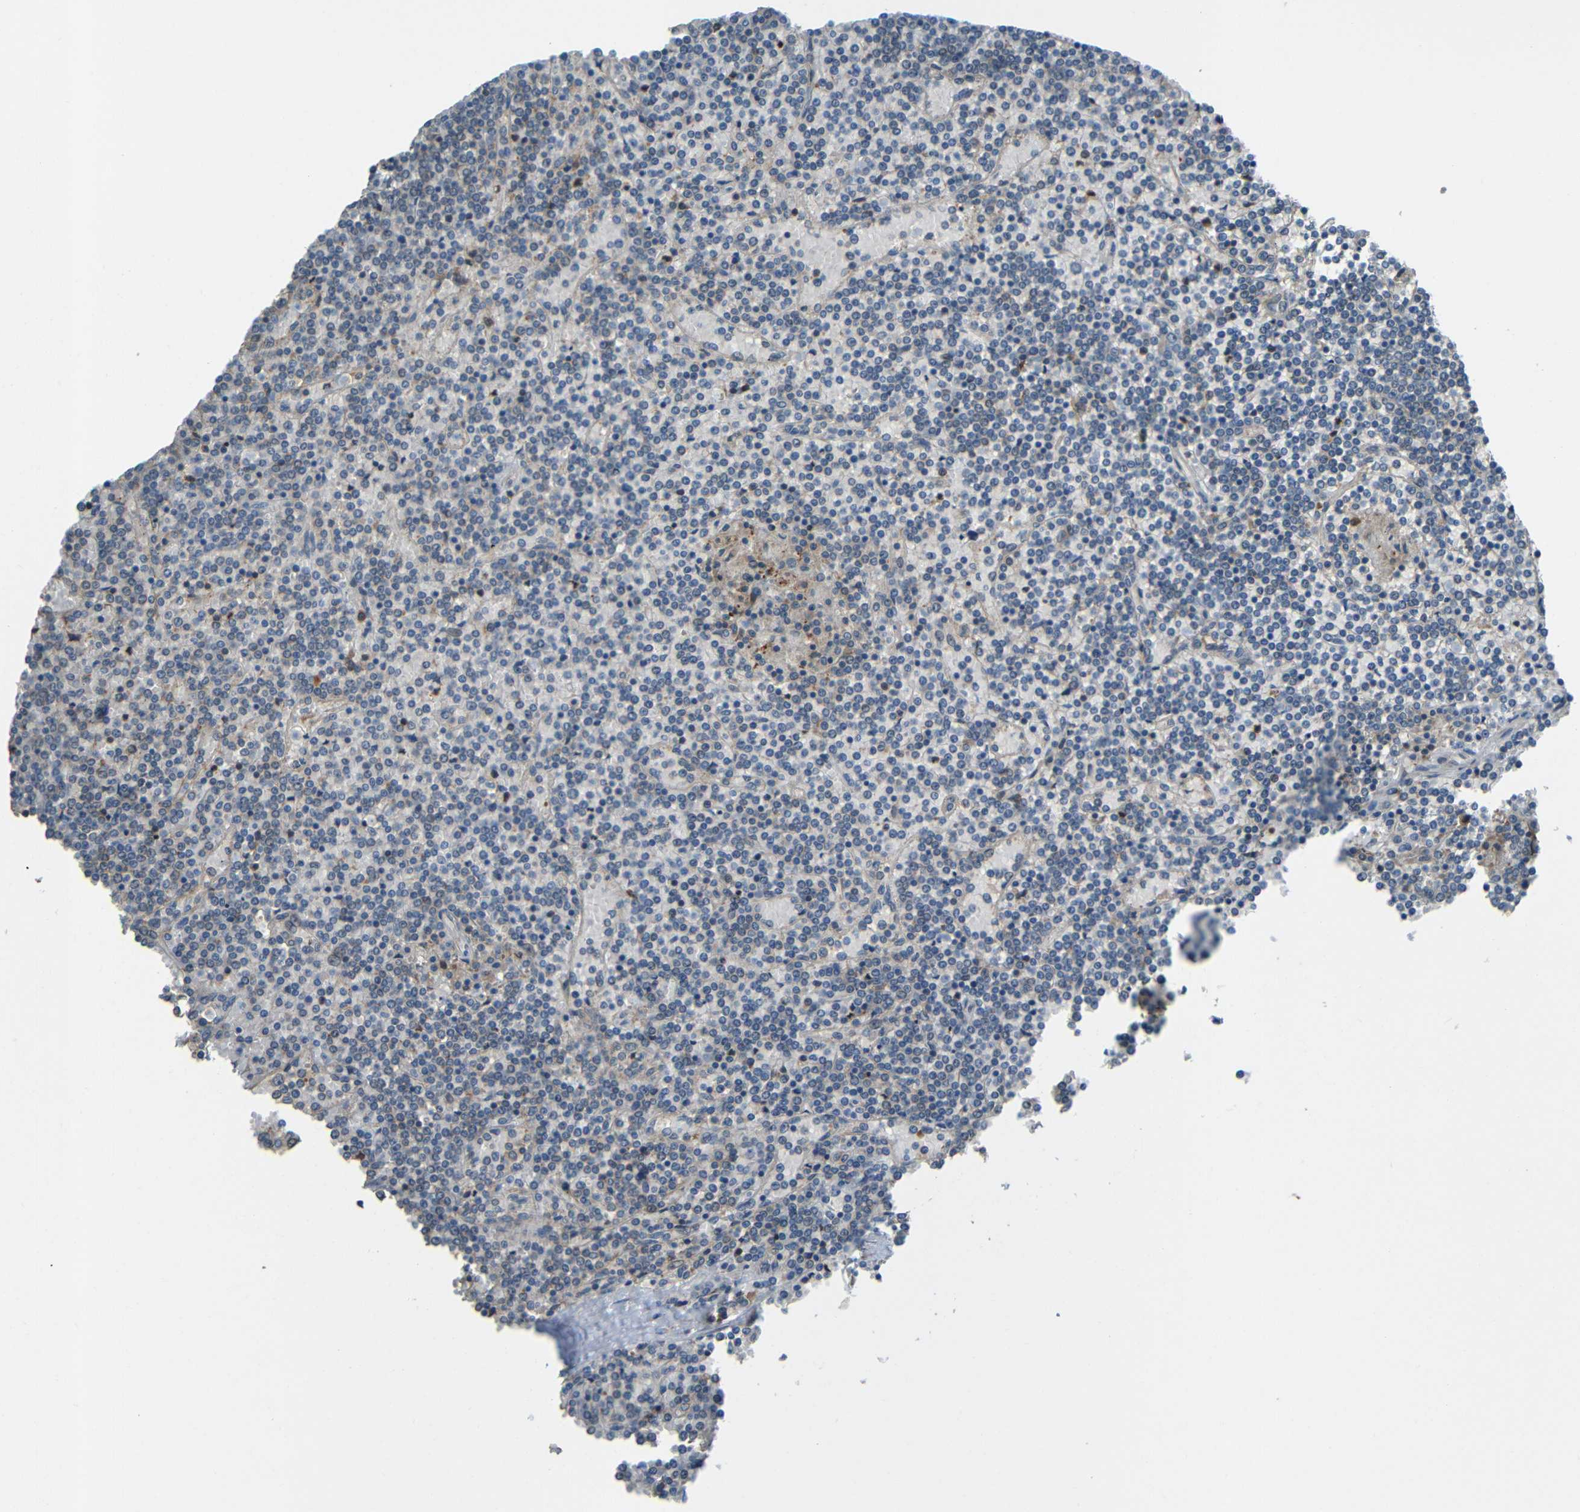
{"staining": {"intensity": "negative", "quantity": "none", "location": "none"}, "tissue": "lymphoma", "cell_type": "Tumor cells", "image_type": "cancer", "snomed": [{"axis": "morphology", "description": "Malignant lymphoma, non-Hodgkin's type, Low grade"}, {"axis": "topography", "description": "Spleen"}], "caption": "This is a image of IHC staining of malignant lymphoma, non-Hodgkin's type (low-grade), which shows no staining in tumor cells.", "gene": "FNDC3A", "patient": {"sex": "female", "age": 19}}